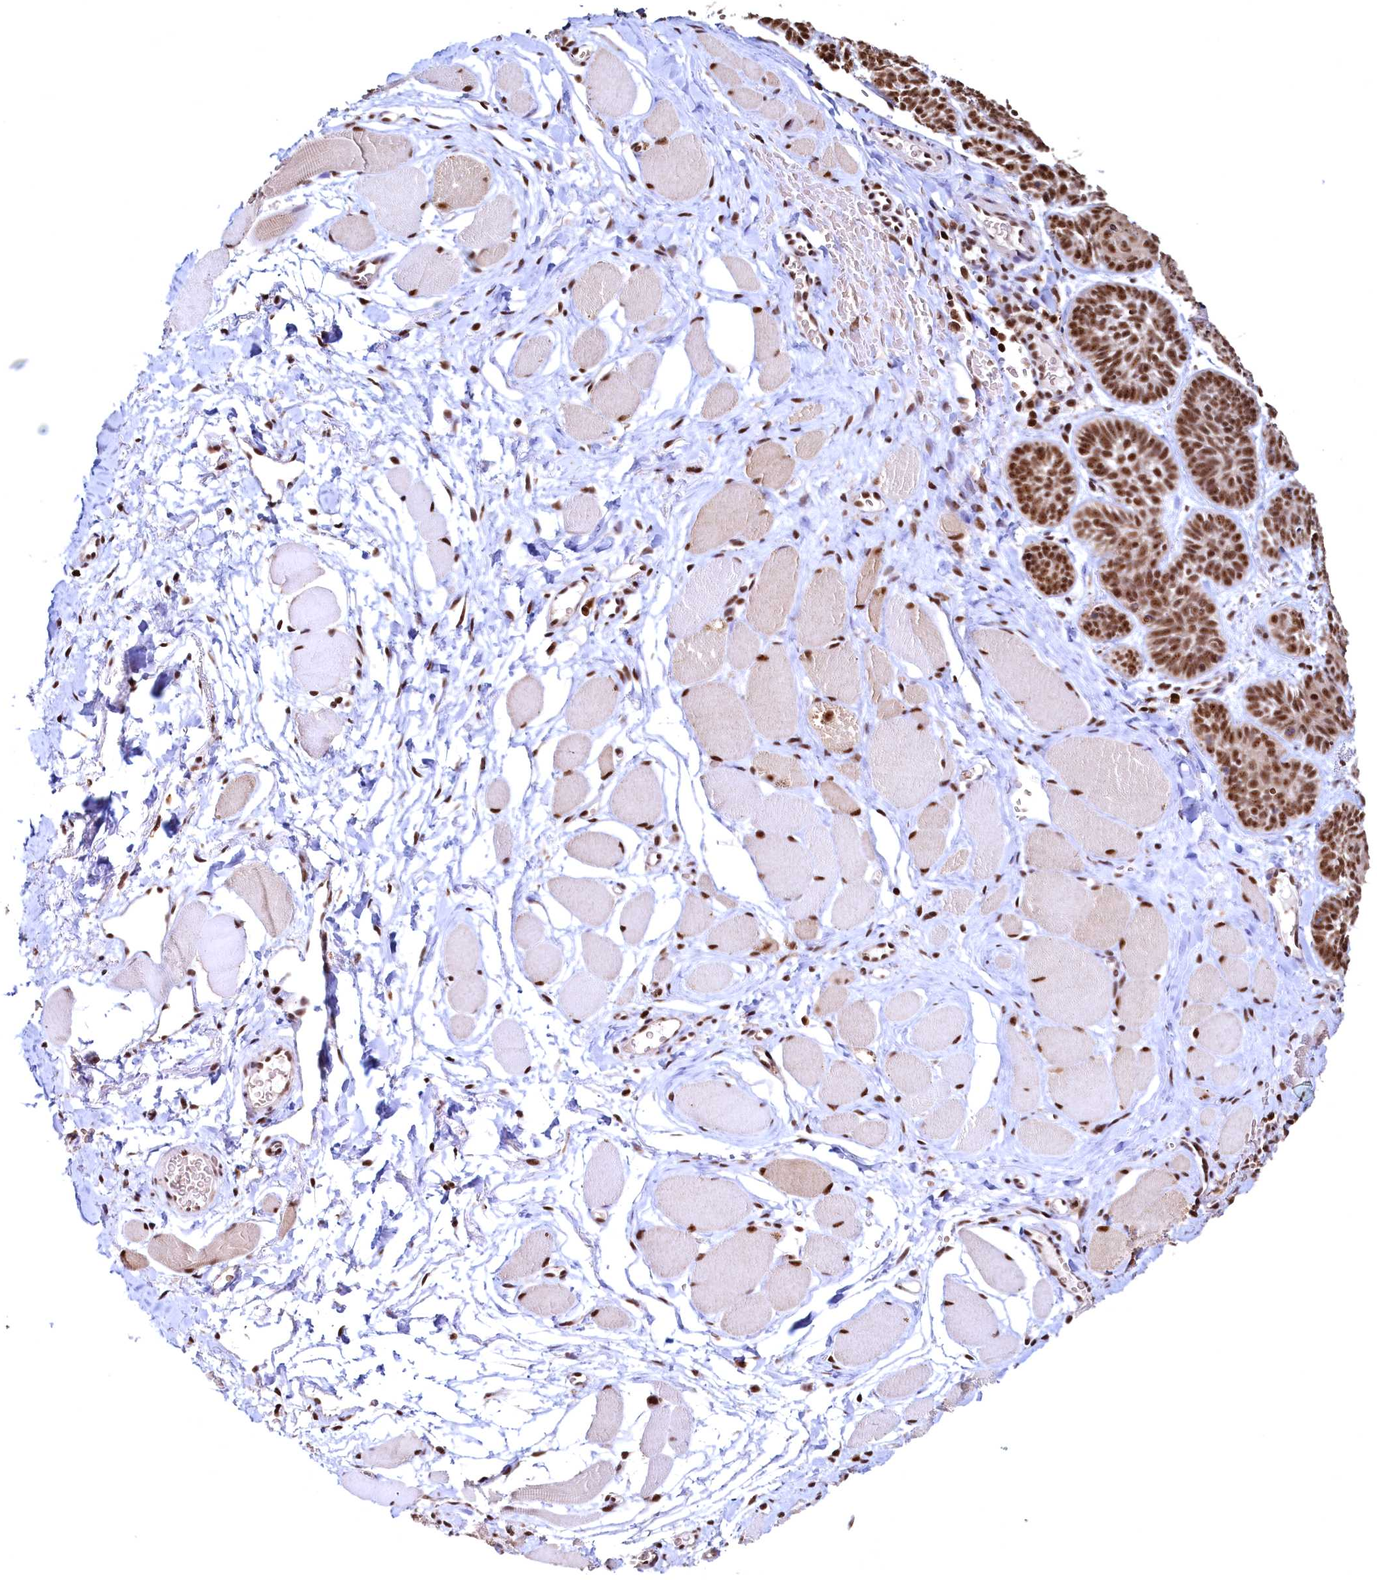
{"staining": {"intensity": "strong", "quantity": ">75%", "location": "nuclear"}, "tissue": "skin cancer", "cell_type": "Tumor cells", "image_type": "cancer", "snomed": [{"axis": "morphology", "description": "Basal cell carcinoma"}, {"axis": "topography", "description": "Skin"}], "caption": "Skin basal cell carcinoma stained with a protein marker displays strong staining in tumor cells.", "gene": "RSRC2", "patient": {"sex": "male", "age": 85}}